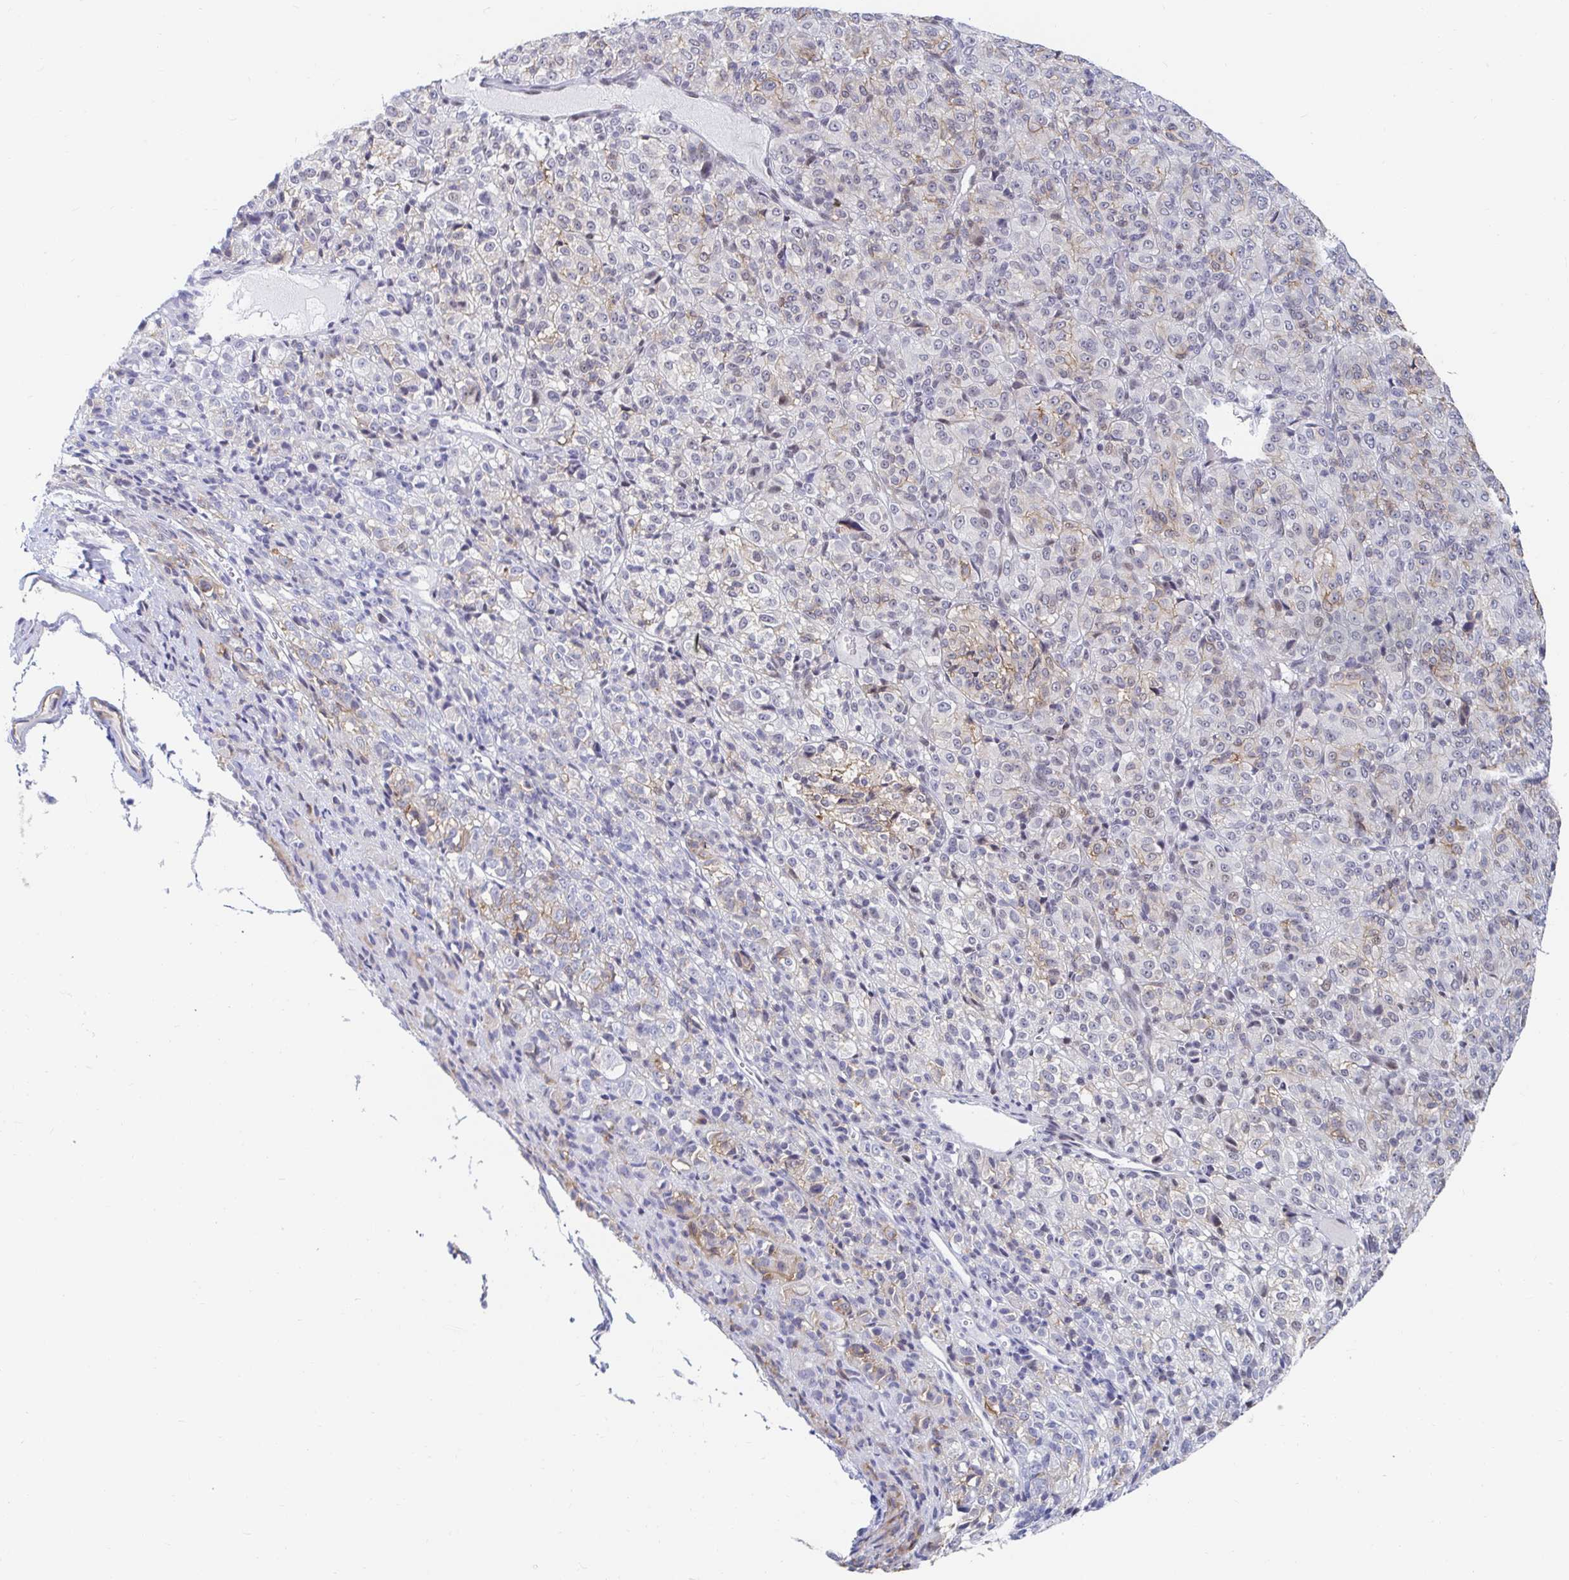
{"staining": {"intensity": "weak", "quantity": "25%-75%", "location": "cytoplasmic/membranous"}, "tissue": "melanoma", "cell_type": "Tumor cells", "image_type": "cancer", "snomed": [{"axis": "morphology", "description": "Malignant melanoma, Metastatic site"}, {"axis": "topography", "description": "Brain"}], "caption": "Immunohistochemistry histopathology image of neoplastic tissue: melanoma stained using IHC demonstrates low levels of weak protein expression localized specifically in the cytoplasmic/membranous of tumor cells, appearing as a cytoplasmic/membranous brown color.", "gene": "COL28A1", "patient": {"sex": "female", "age": 56}}